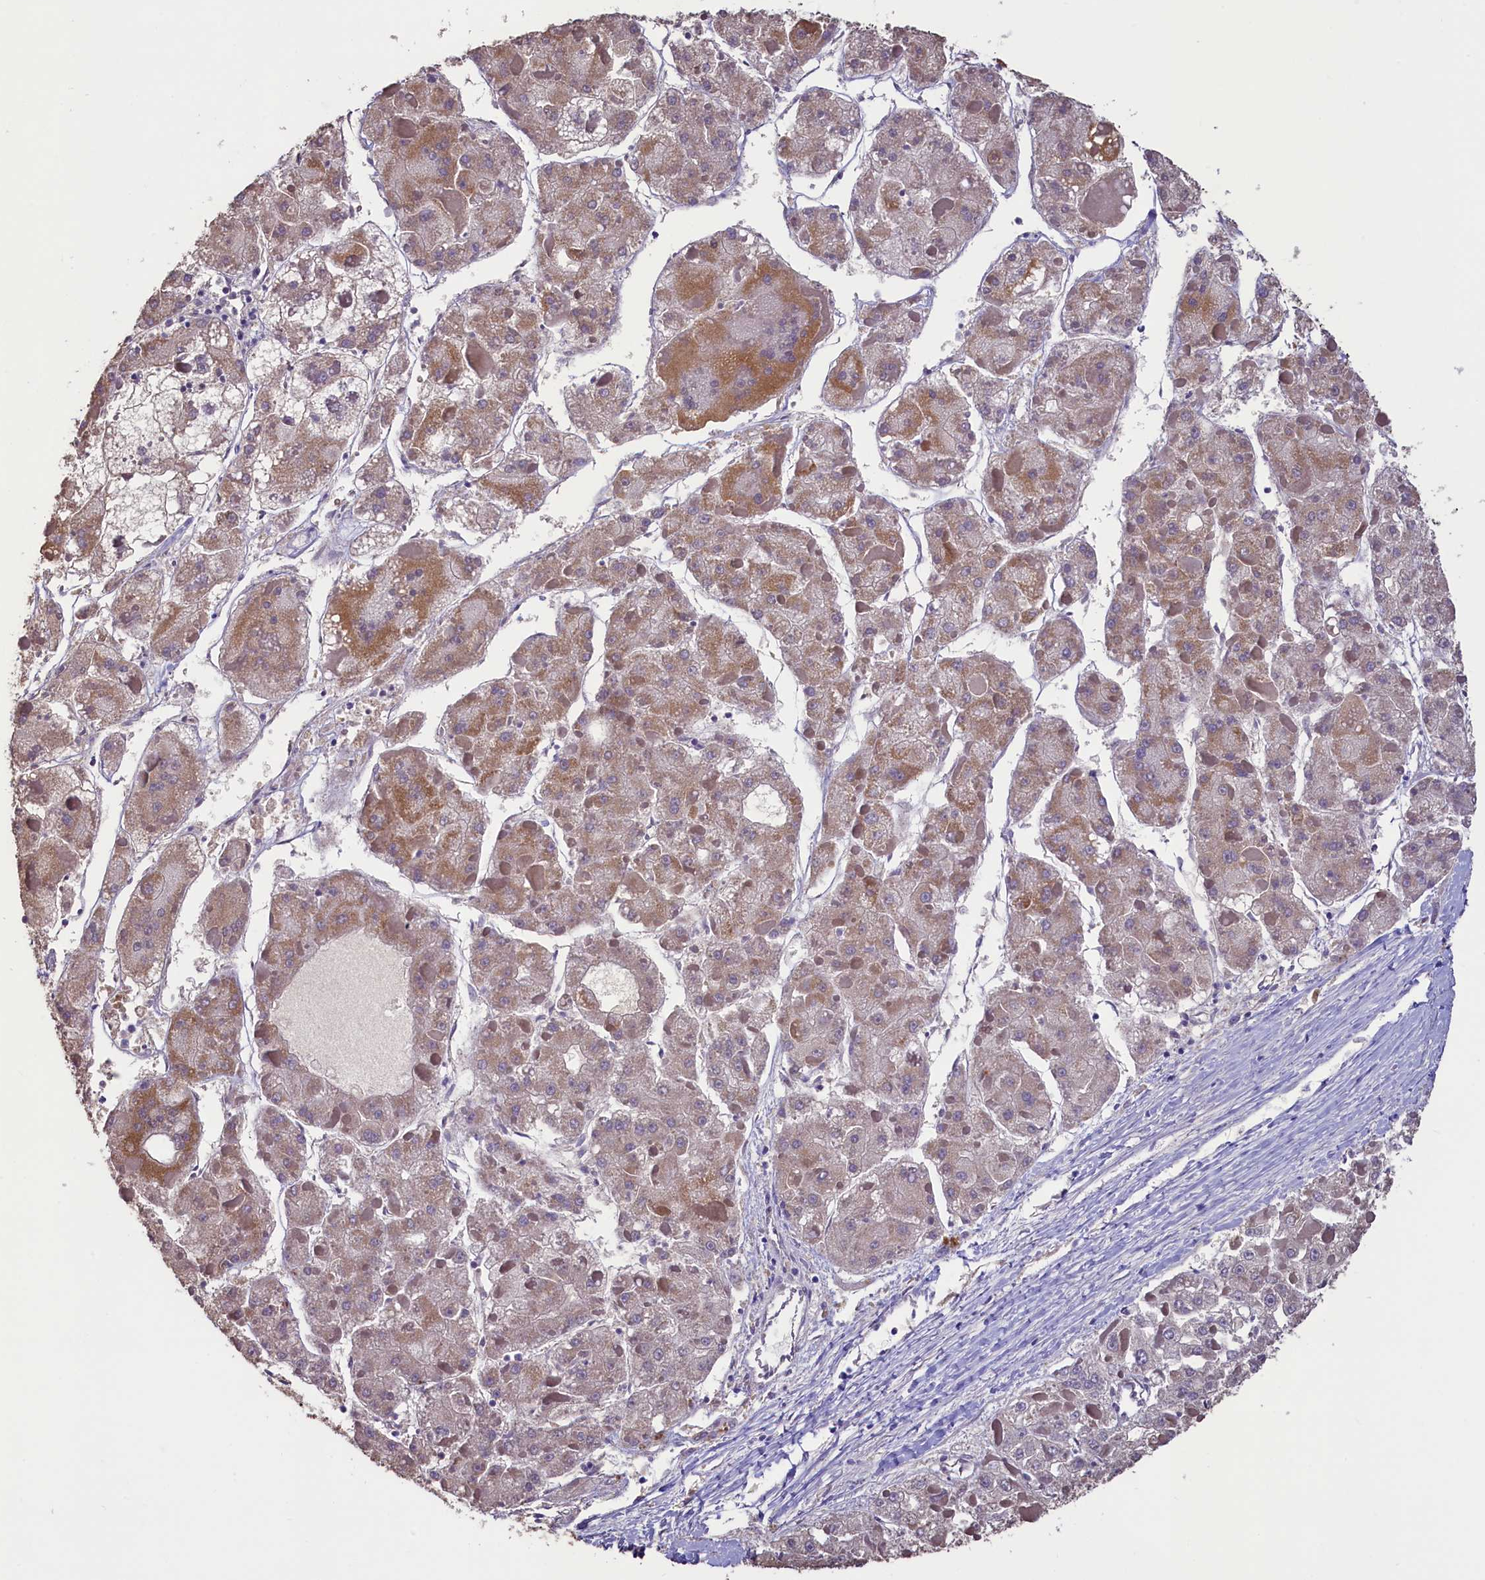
{"staining": {"intensity": "weak", "quantity": ">75%", "location": "cytoplasmic/membranous"}, "tissue": "liver cancer", "cell_type": "Tumor cells", "image_type": "cancer", "snomed": [{"axis": "morphology", "description": "Carcinoma, Hepatocellular, NOS"}, {"axis": "topography", "description": "Liver"}], "caption": "The photomicrograph exhibits a brown stain indicating the presence of a protein in the cytoplasmic/membranous of tumor cells in hepatocellular carcinoma (liver).", "gene": "IDH3A", "patient": {"sex": "female", "age": 73}}